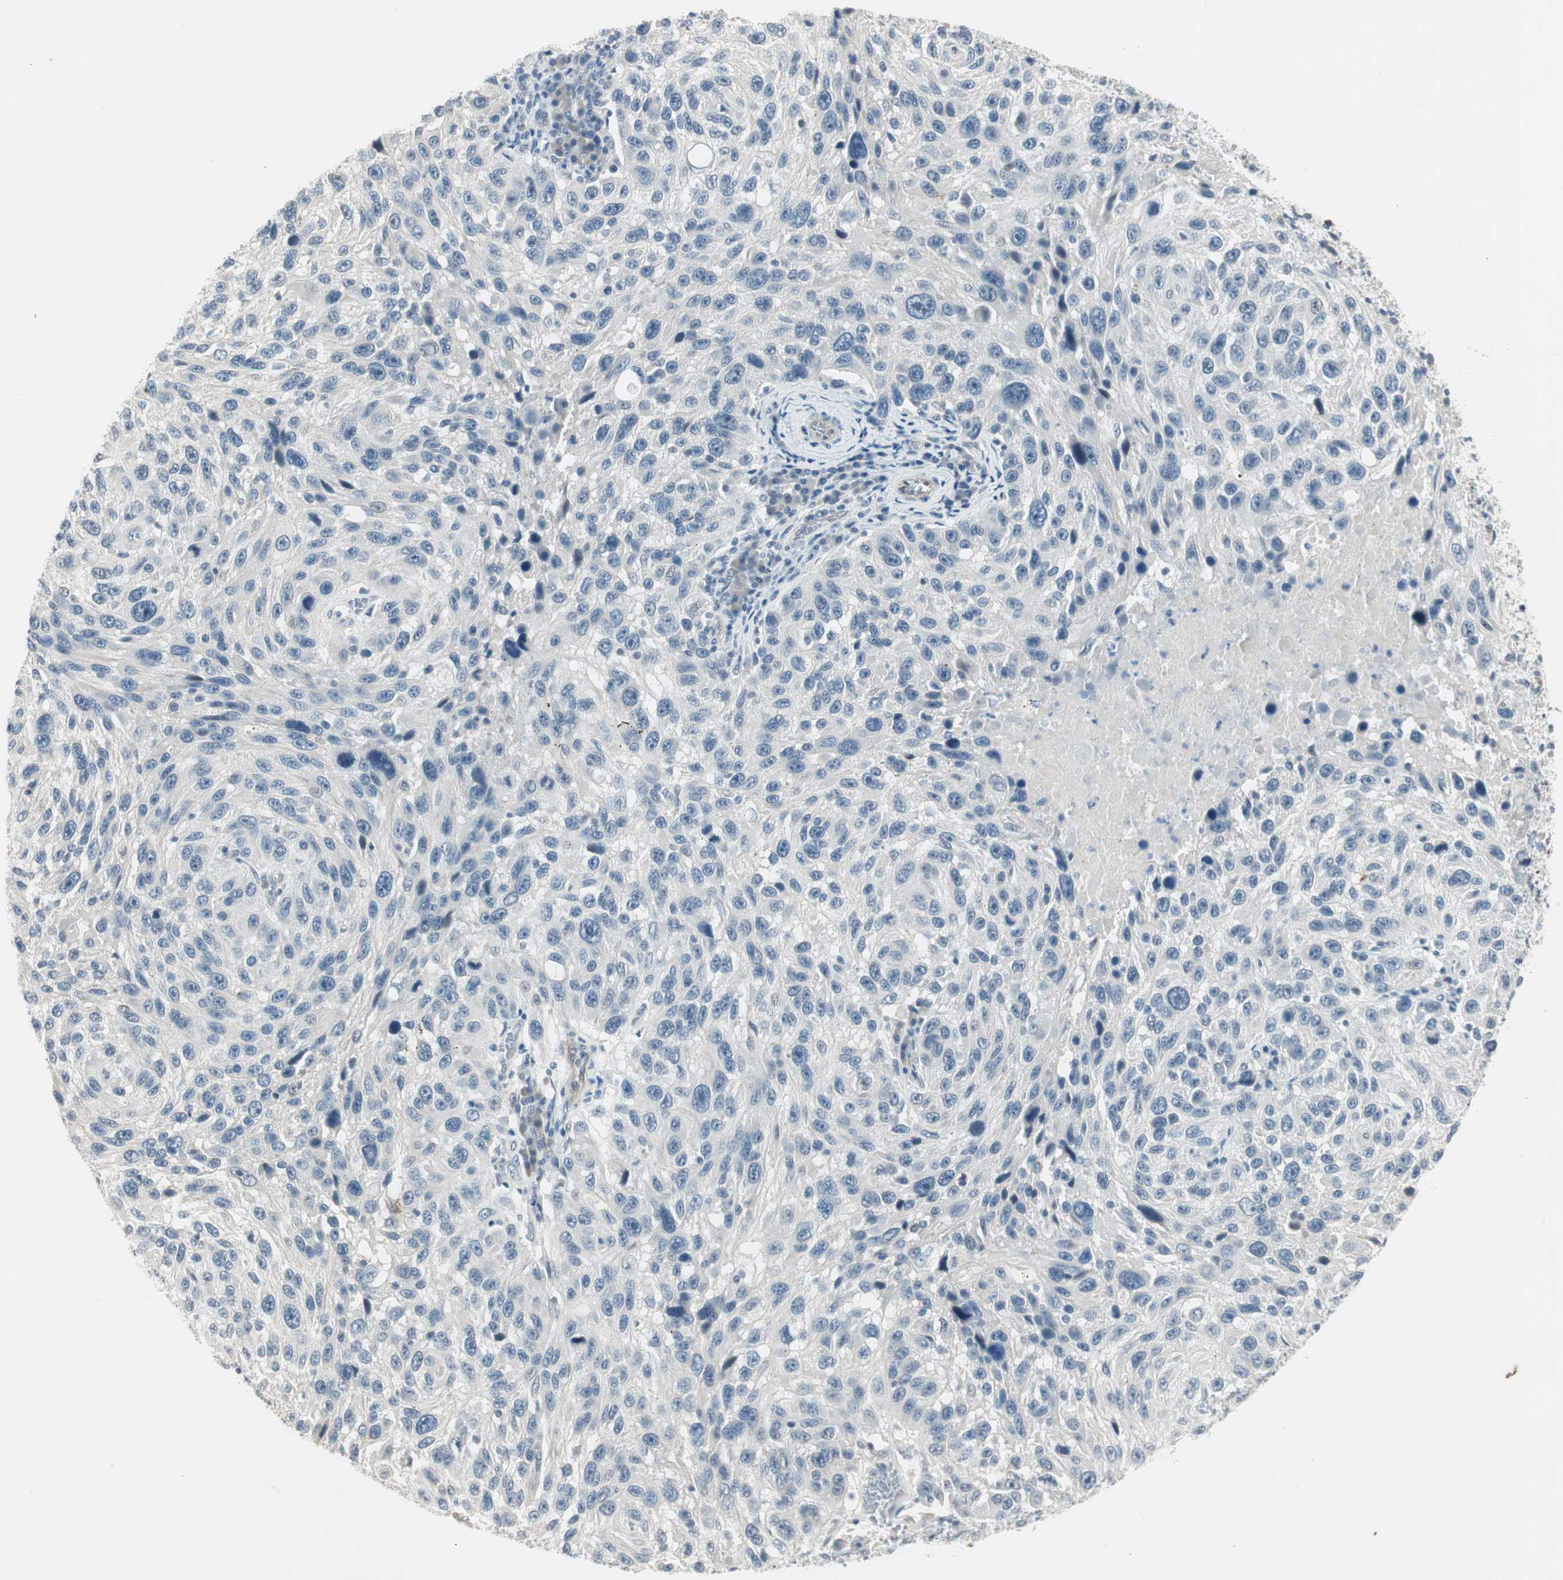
{"staining": {"intensity": "negative", "quantity": "none", "location": "none"}, "tissue": "melanoma", "cell_type": "Tumor cells", "image_type": "cancer", "snomed": [{"axis": "morphology", "description": "Malignant melanoma, NOS"}, {"axis": "topography", "description": "Skin"}], "caption": "An image of human malignant melanoma is negative for staining in tumor cells.", "gene": "ITGB4", "patient": {"sex": "male", "age": 53}}